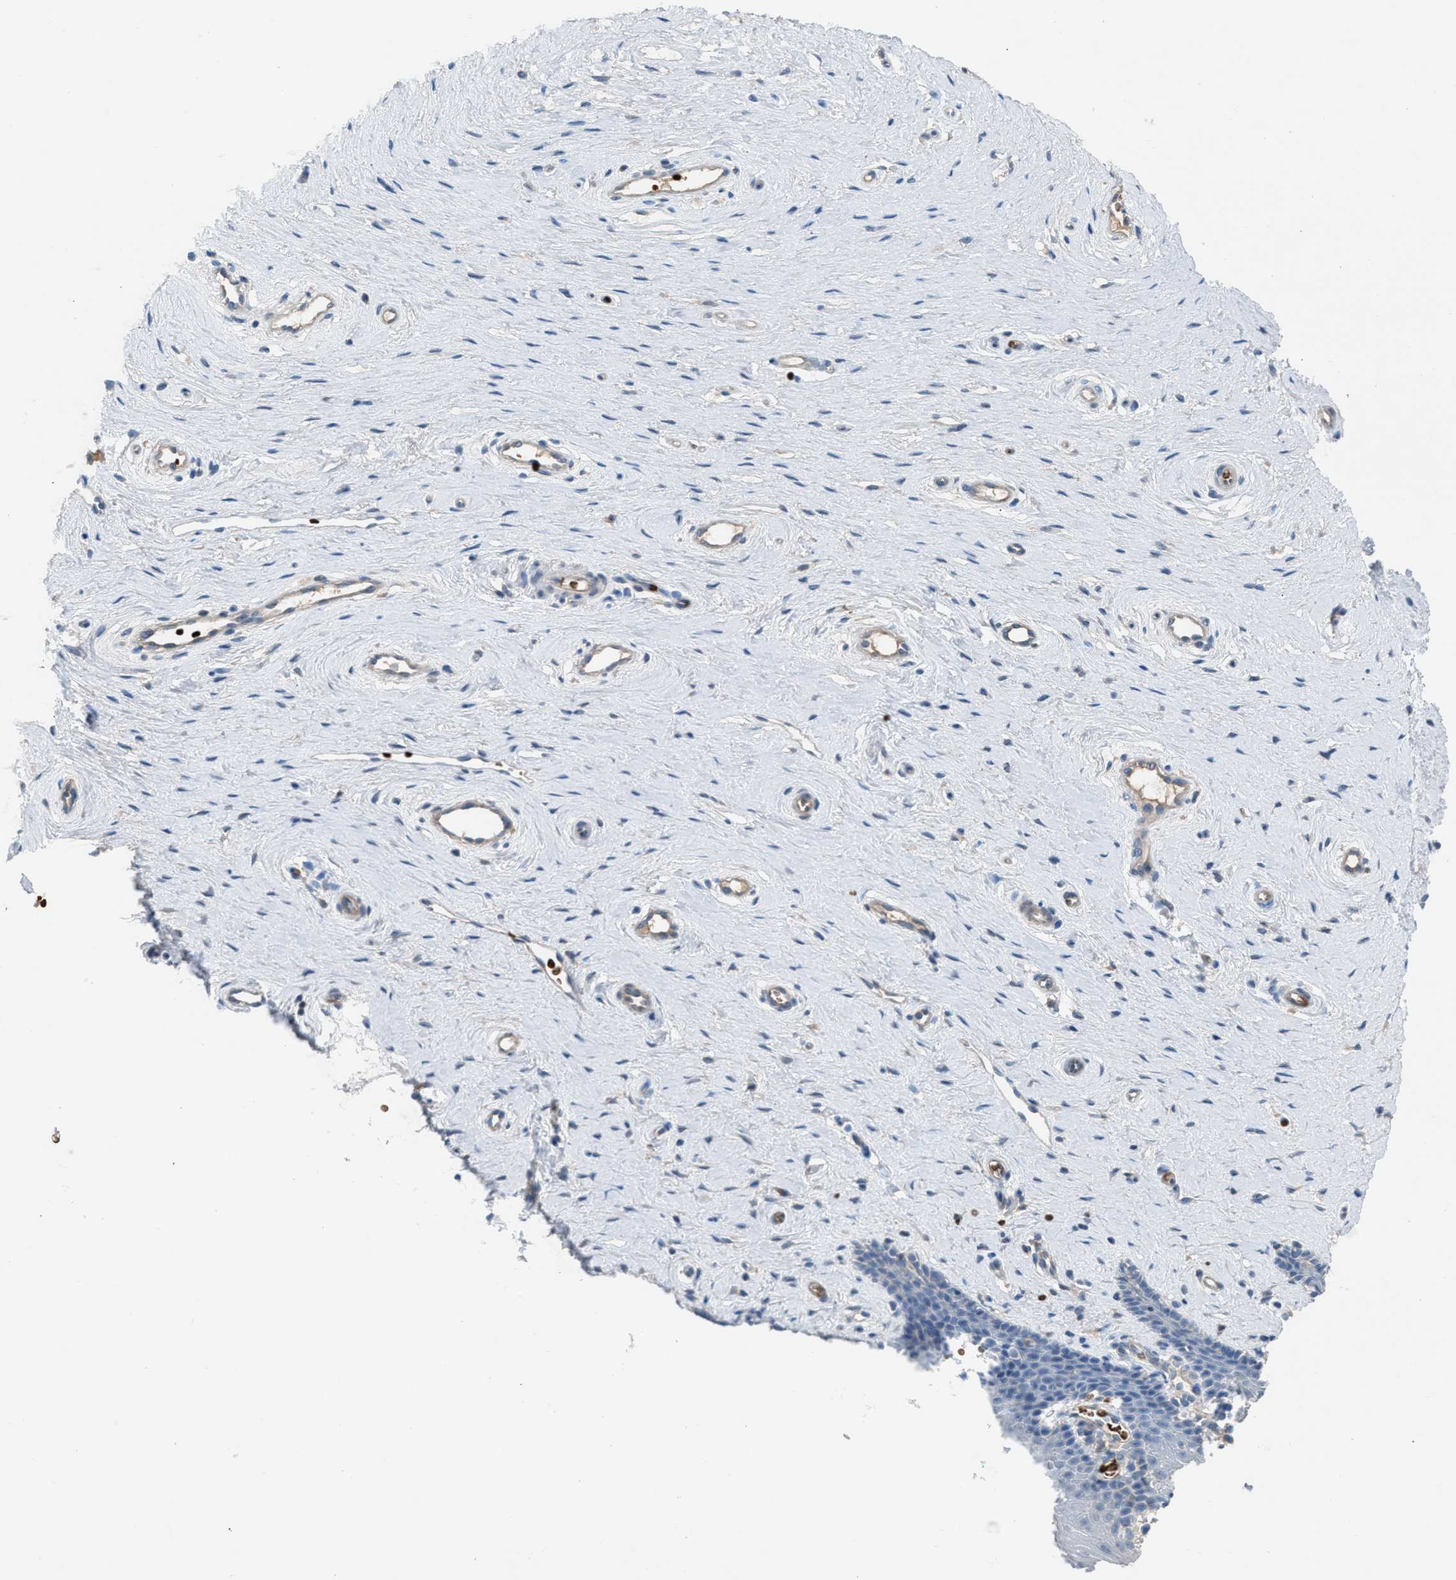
{"staining": {"intensity": "negative", "quantity": "none", "location": "none"}, "tissue": "cervix", "cell_type": "Squamous epithelial cells", "image_type": "normal", "snomed": [{"axis": "morphology", "description": "Normal tissue, NOS"}, {"axis": "topography", "description": "Cervix"}], "caption": "High magnification brightfield microscopy of unremarkable cervix stained with DAB (3,3'-diaminobenzidine) (brown) and counterstained with hematoxylin (blue): squamous epithelial cells show no significant staining. Nuclei are stained in blue.", "gene": "CFAP77", "patient": {"sex": "female", "age": 39}}